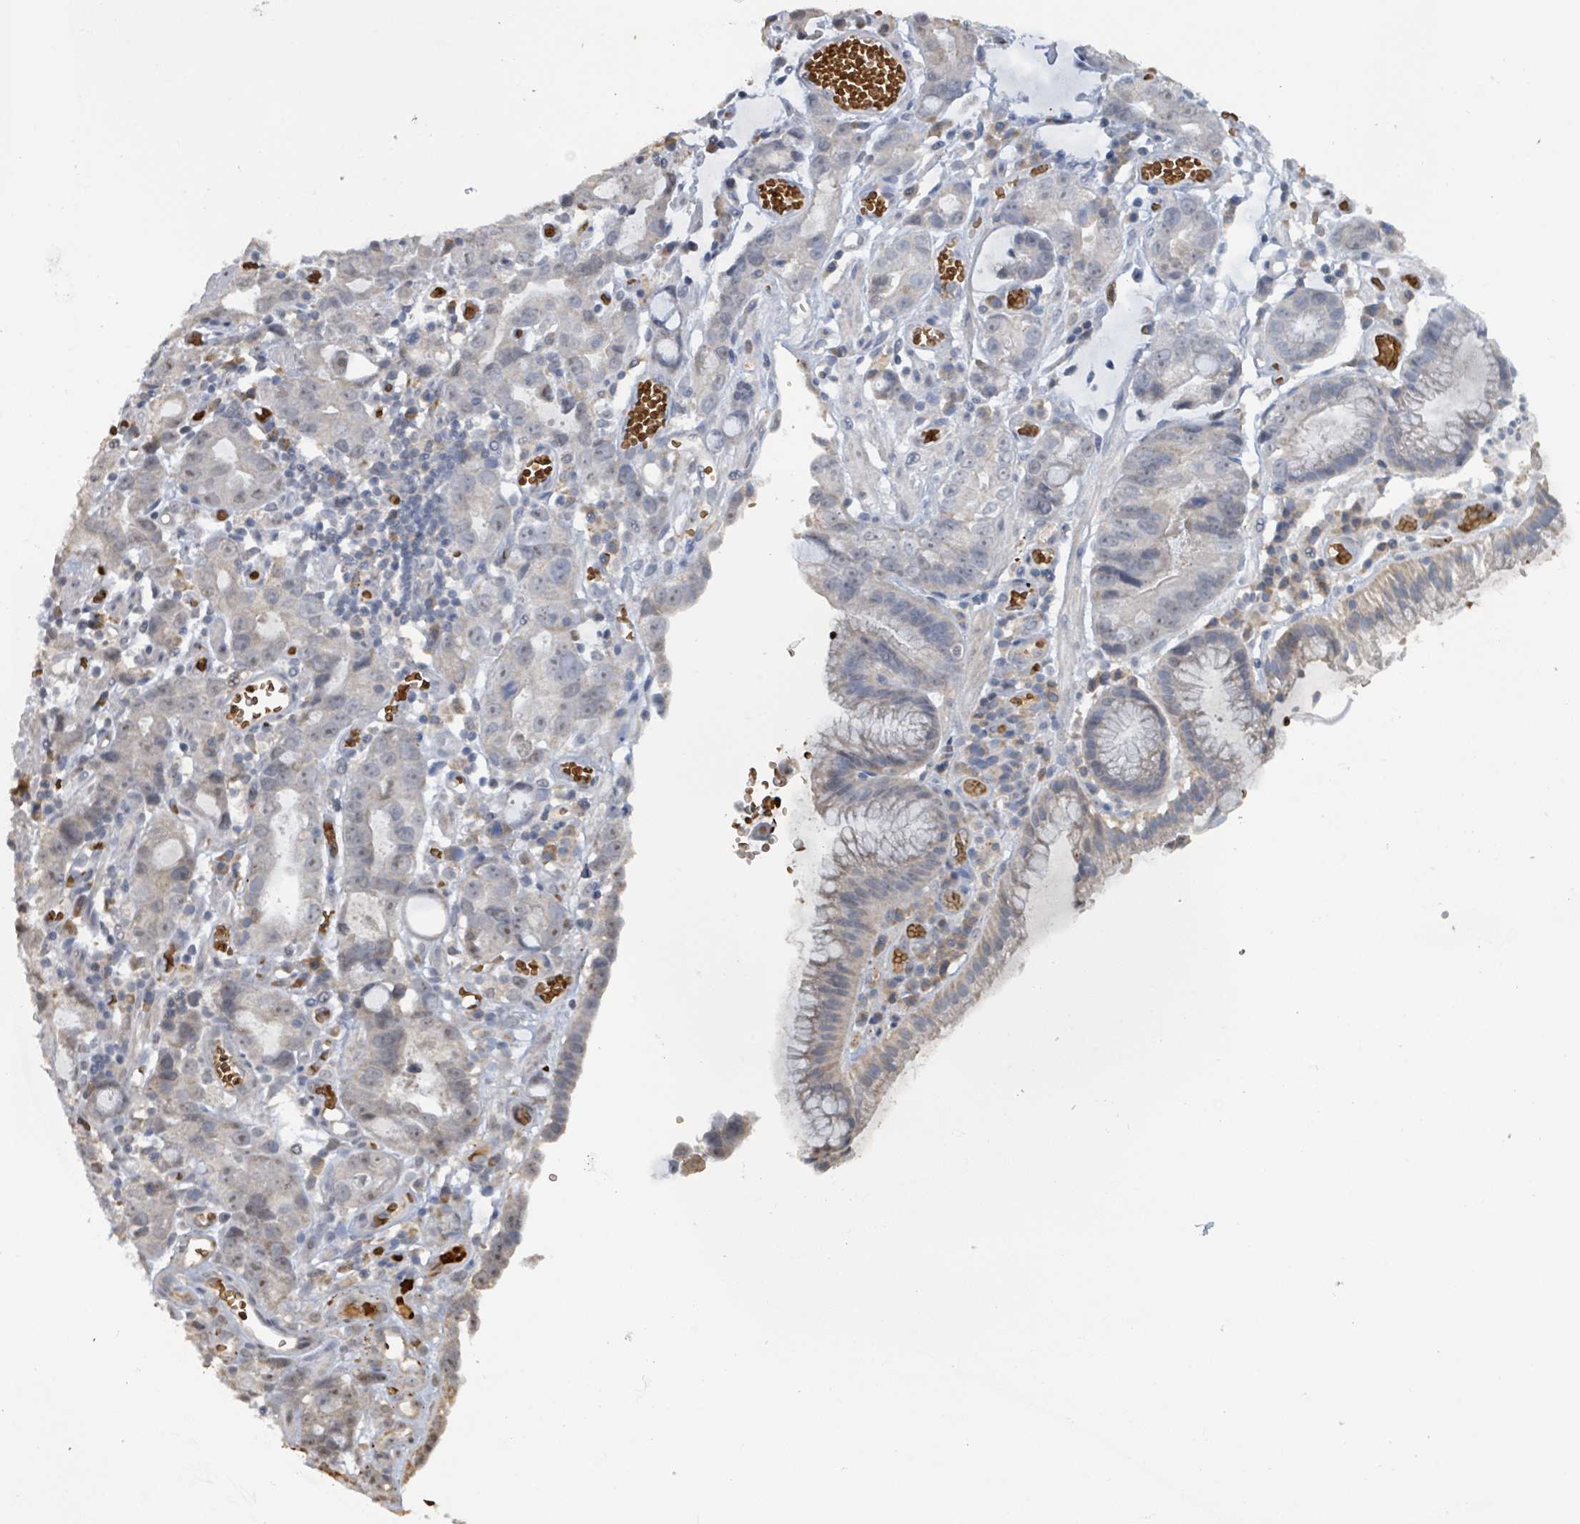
{"staining": {"intensity": "weak", "quantity": "<25%", "location": "cytoplasmic/membranous"}, "tissue": "stomach cancer", "cell_type": "Tumor cells", "image_type": "cancer", "snomed": [{"axis": "morphology", "description": "Adenocarcinoma, NOS"}, {"axis": "topography", "description": "Stomach"}], "caption": "Stomach adenocarcinoma stained for a protein using IHC reveals no positivity tumor cells.", "gene": "SEBOX", "patient": {"sex": "male", "age": 55}}